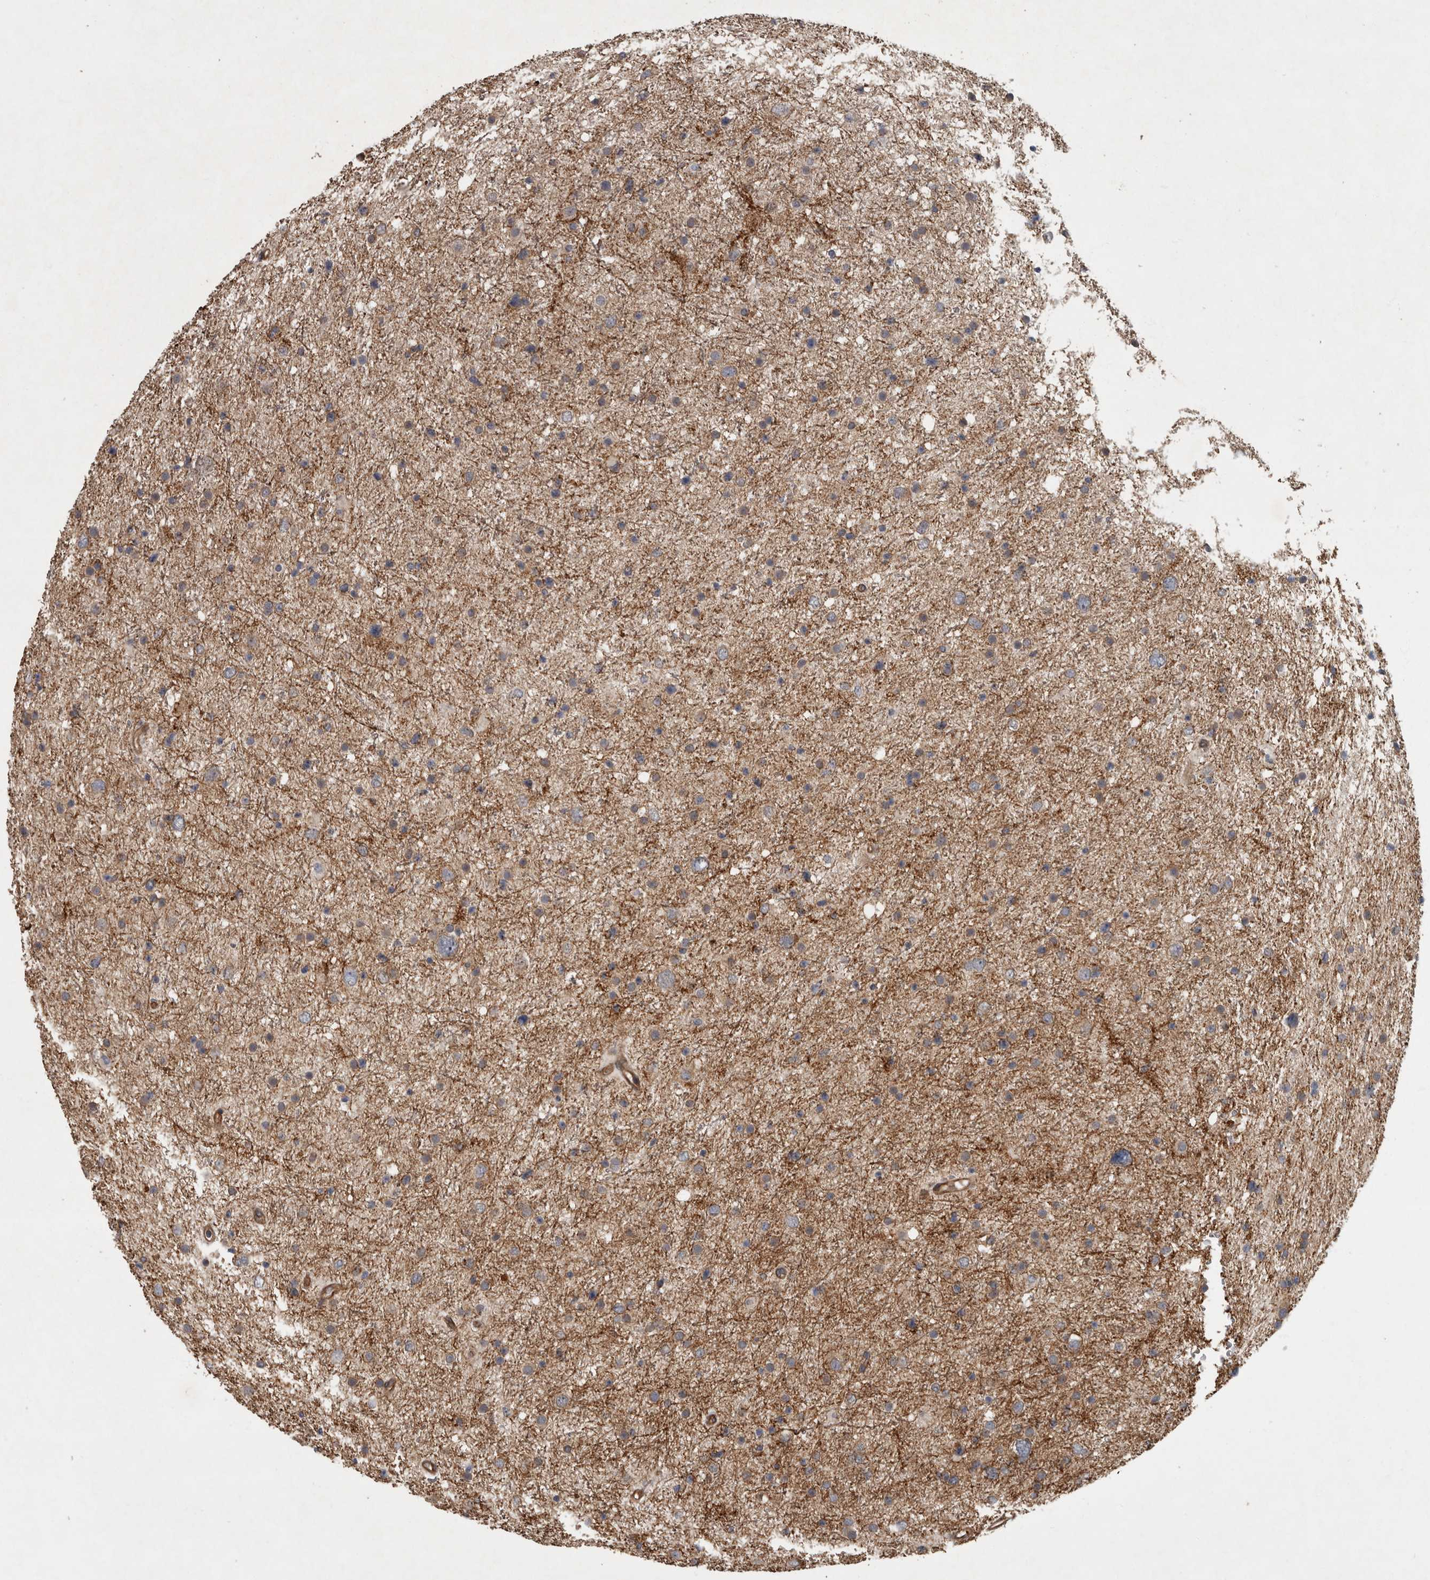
{"staining": {"intensity": "weak", "quantity": ">75%", "location": "cytoplasmic/membranous"}, "tissue": "glioma", "cell_type": "Tumor cells", "image_type": "cancer", "snomed": [{"axis": "morphology", "description": "Glioma, malignant, Low grade"}, {"axis": "topography", "description": "Brain"}], "caption": "Tumor cells reveal low levels of weak cytoplasmic/membranous staining in approximately >75% of cells in human malignant glioma (low-grade). (brown staining indicates protein expression, while blue staining denotes nuclei).", "gene": "VEGFD", "patient": {"sex": "female", "age": 37}}